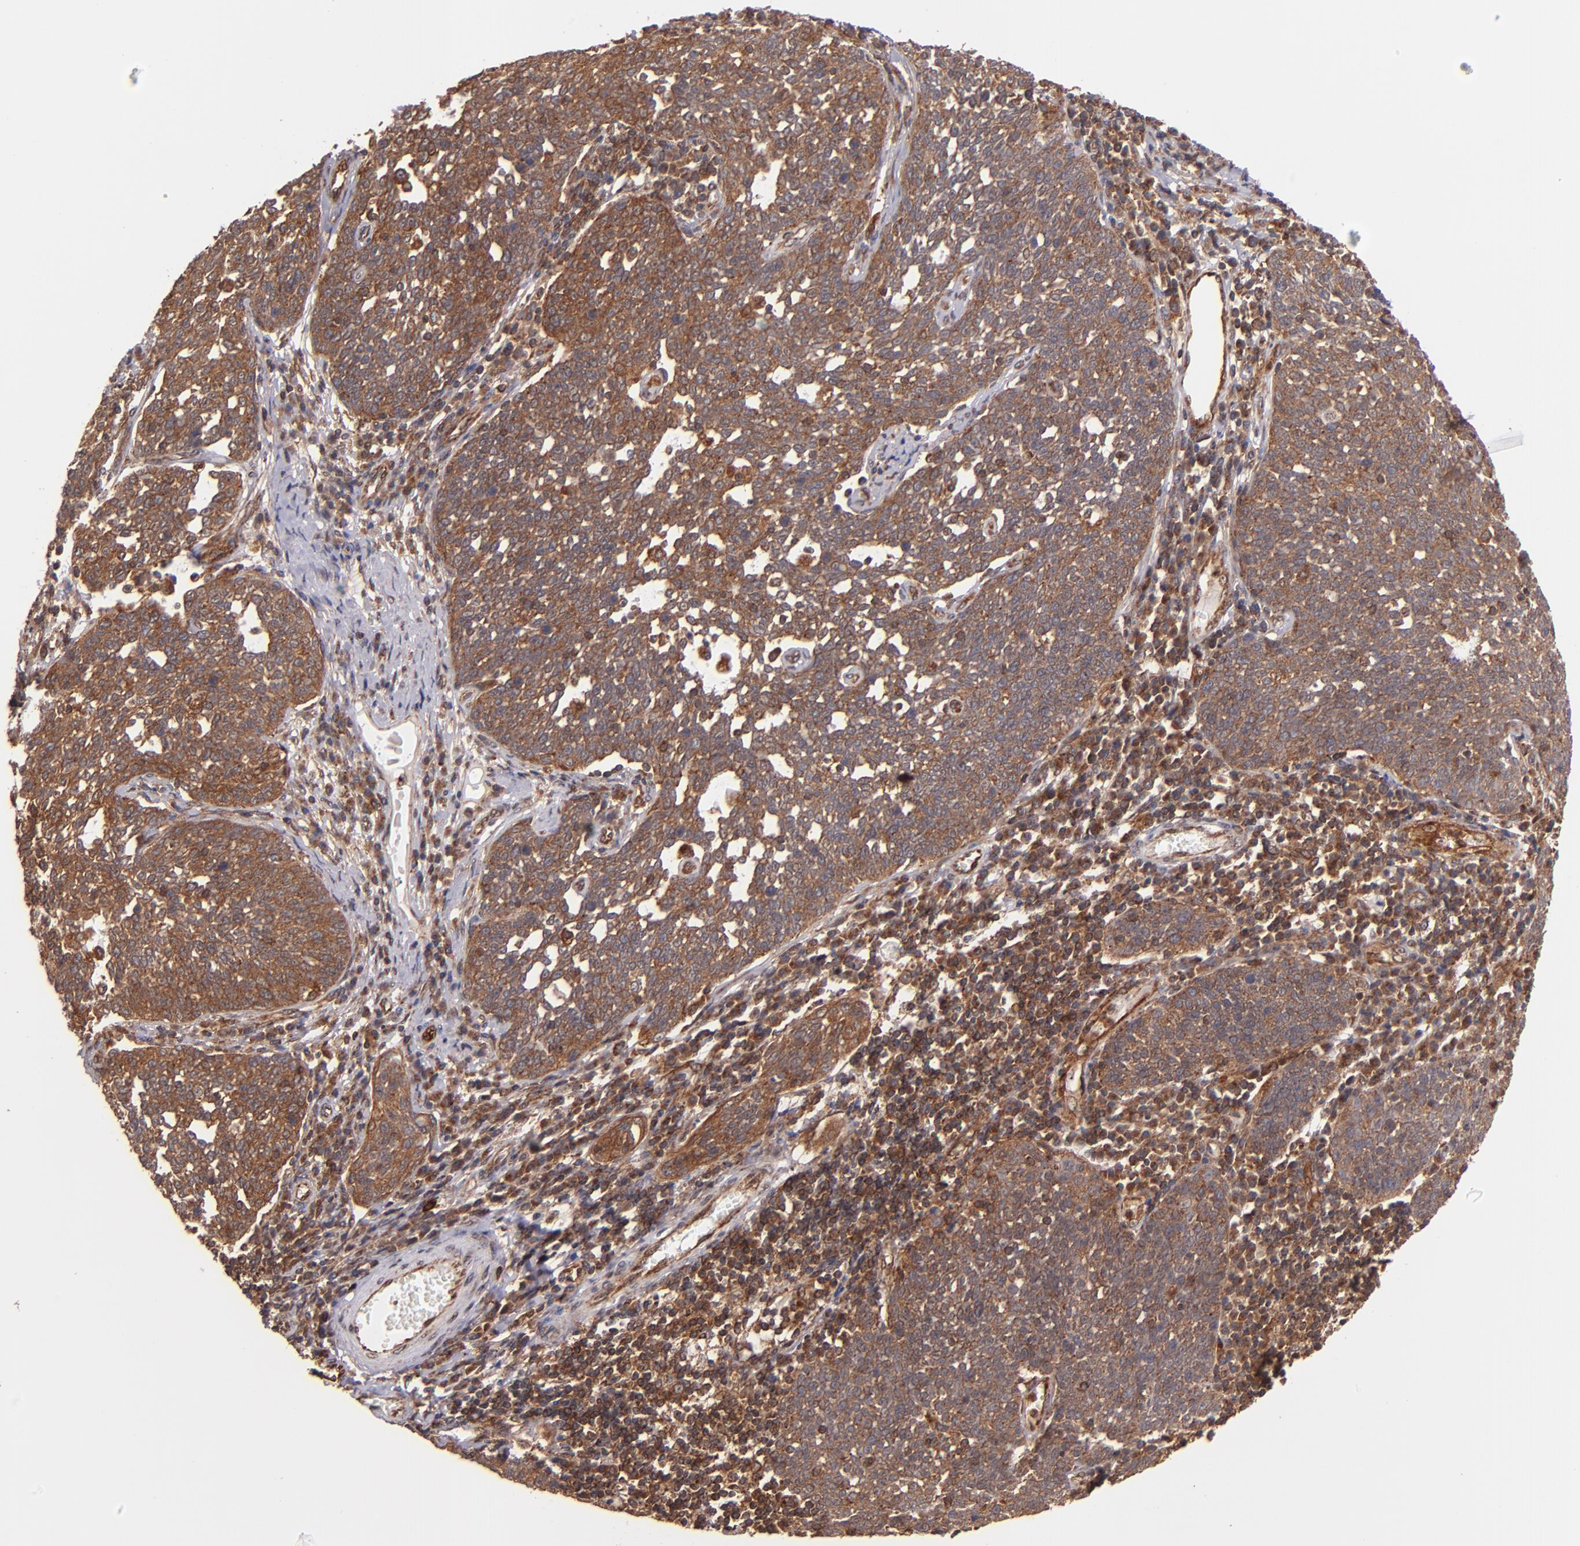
{"staining": {"intensity": "strong", "quantity": ">75%", "location": "cytoplasmic/membranous"}, "tissue": "cervical cancer", "cell_type": "Tumor cells", "image_type": "cancer", "snomed": [{"axis": "morphology", "description": "Squamous cell carcinoma, NOS"}, {"axis": "topography", "description": "Cervix"}], "caption": "Immunohistochemistry histopathology image of cervical cancer (squamous cell carcinoma) stained for a protein (brown), which reveals high levels of strong cytoplasmic/membranous staining in about >75% of tumor cells.", "gene": "STX8", "patient": {"sex": "female", "age": 34}}